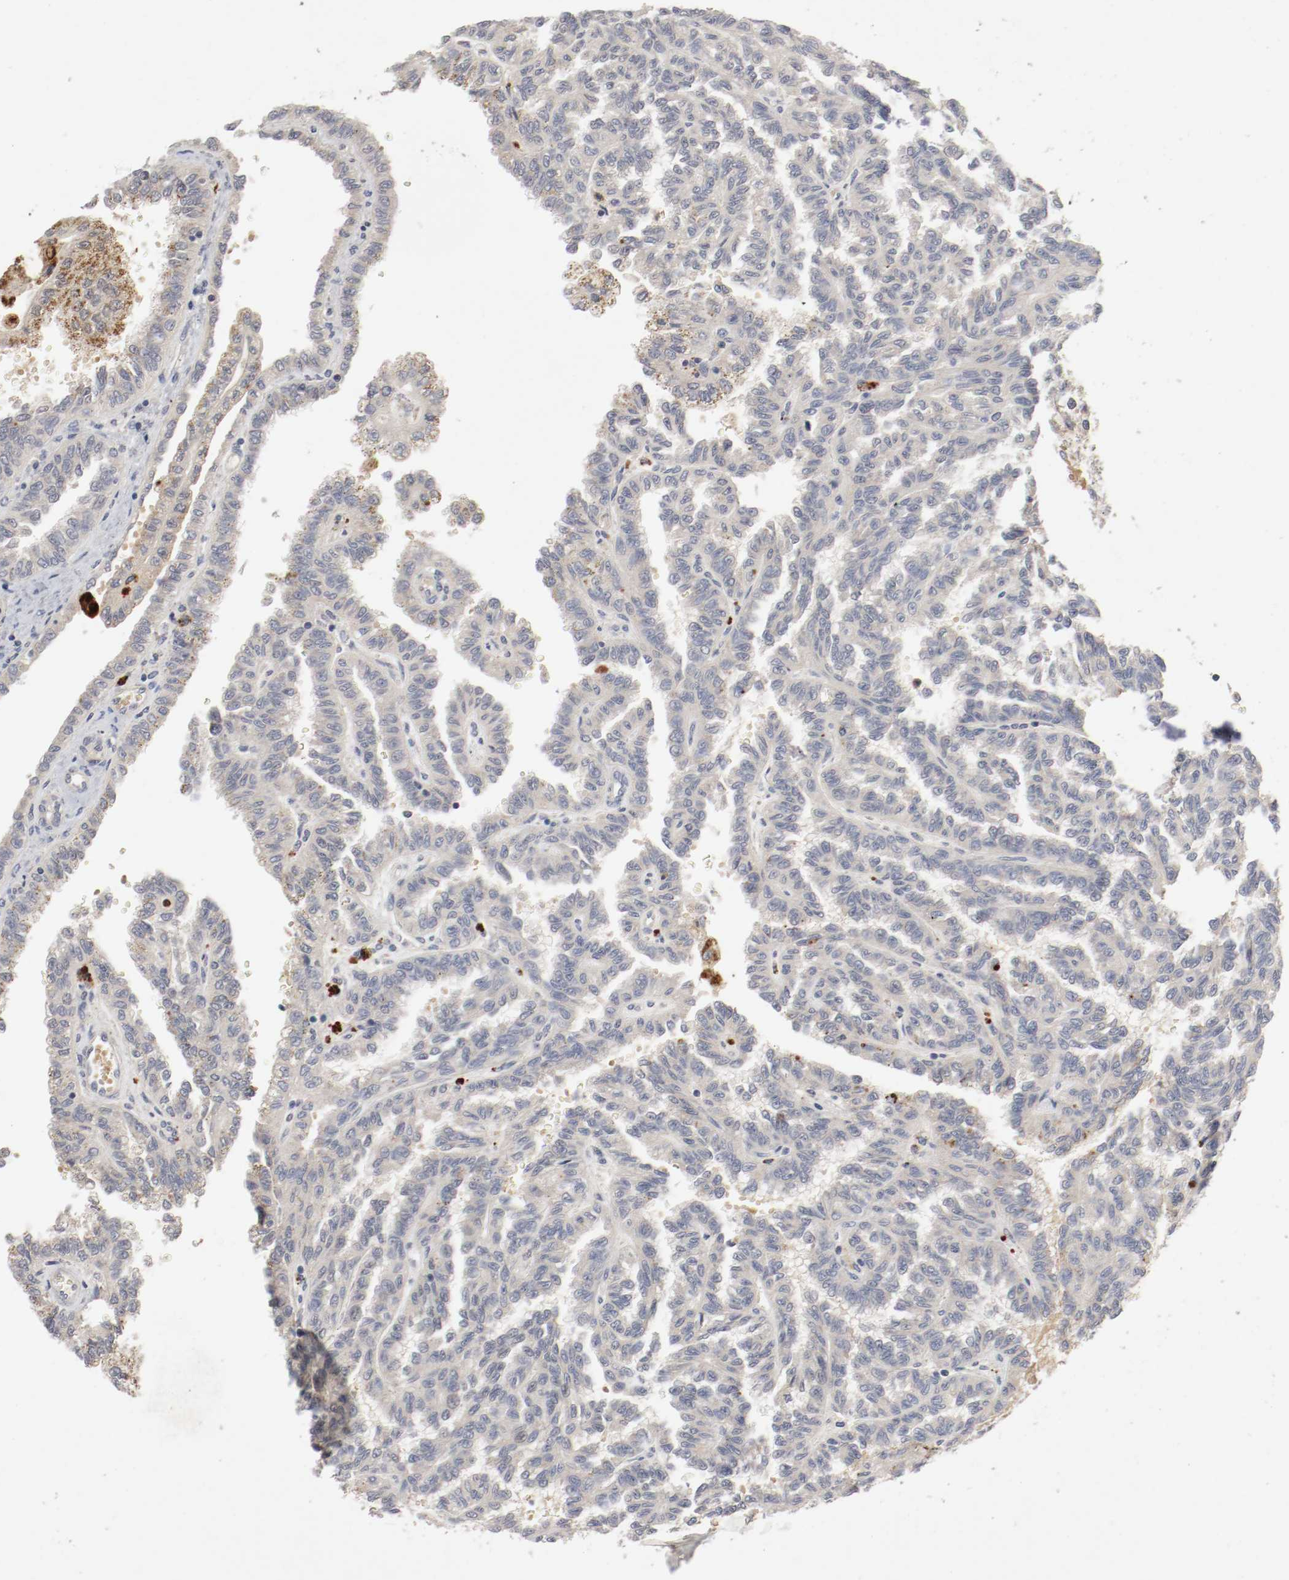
{"staining": {"intensity": "weak", "quantity": "25%-75%", "location": "cytoplasmic/membranous"}, "tissue": "renal cancer", "cell_type": "Tumor cells", "image_type": "cancer", "snomed": [{"axis": "morphology", "description": "Inflammation, NOS"}, {"axis": "morphology", "description": "Adenocarcinoma, NOS"}, {"axis": "topography", "description": "Kidney"}], "caption": "Immunohistochemical staining of human adenocarcinoma (renal) demonstrates low levels of weak cytoplasmic/membranous protein staining in about 25%-75% of tumor cells. (DAB (3,3'-diaminobenzidine) = brown stain, brightfield microscopy at high magnification).", "gene": "REN", "patient": {"sex": "male", "age": 68}}